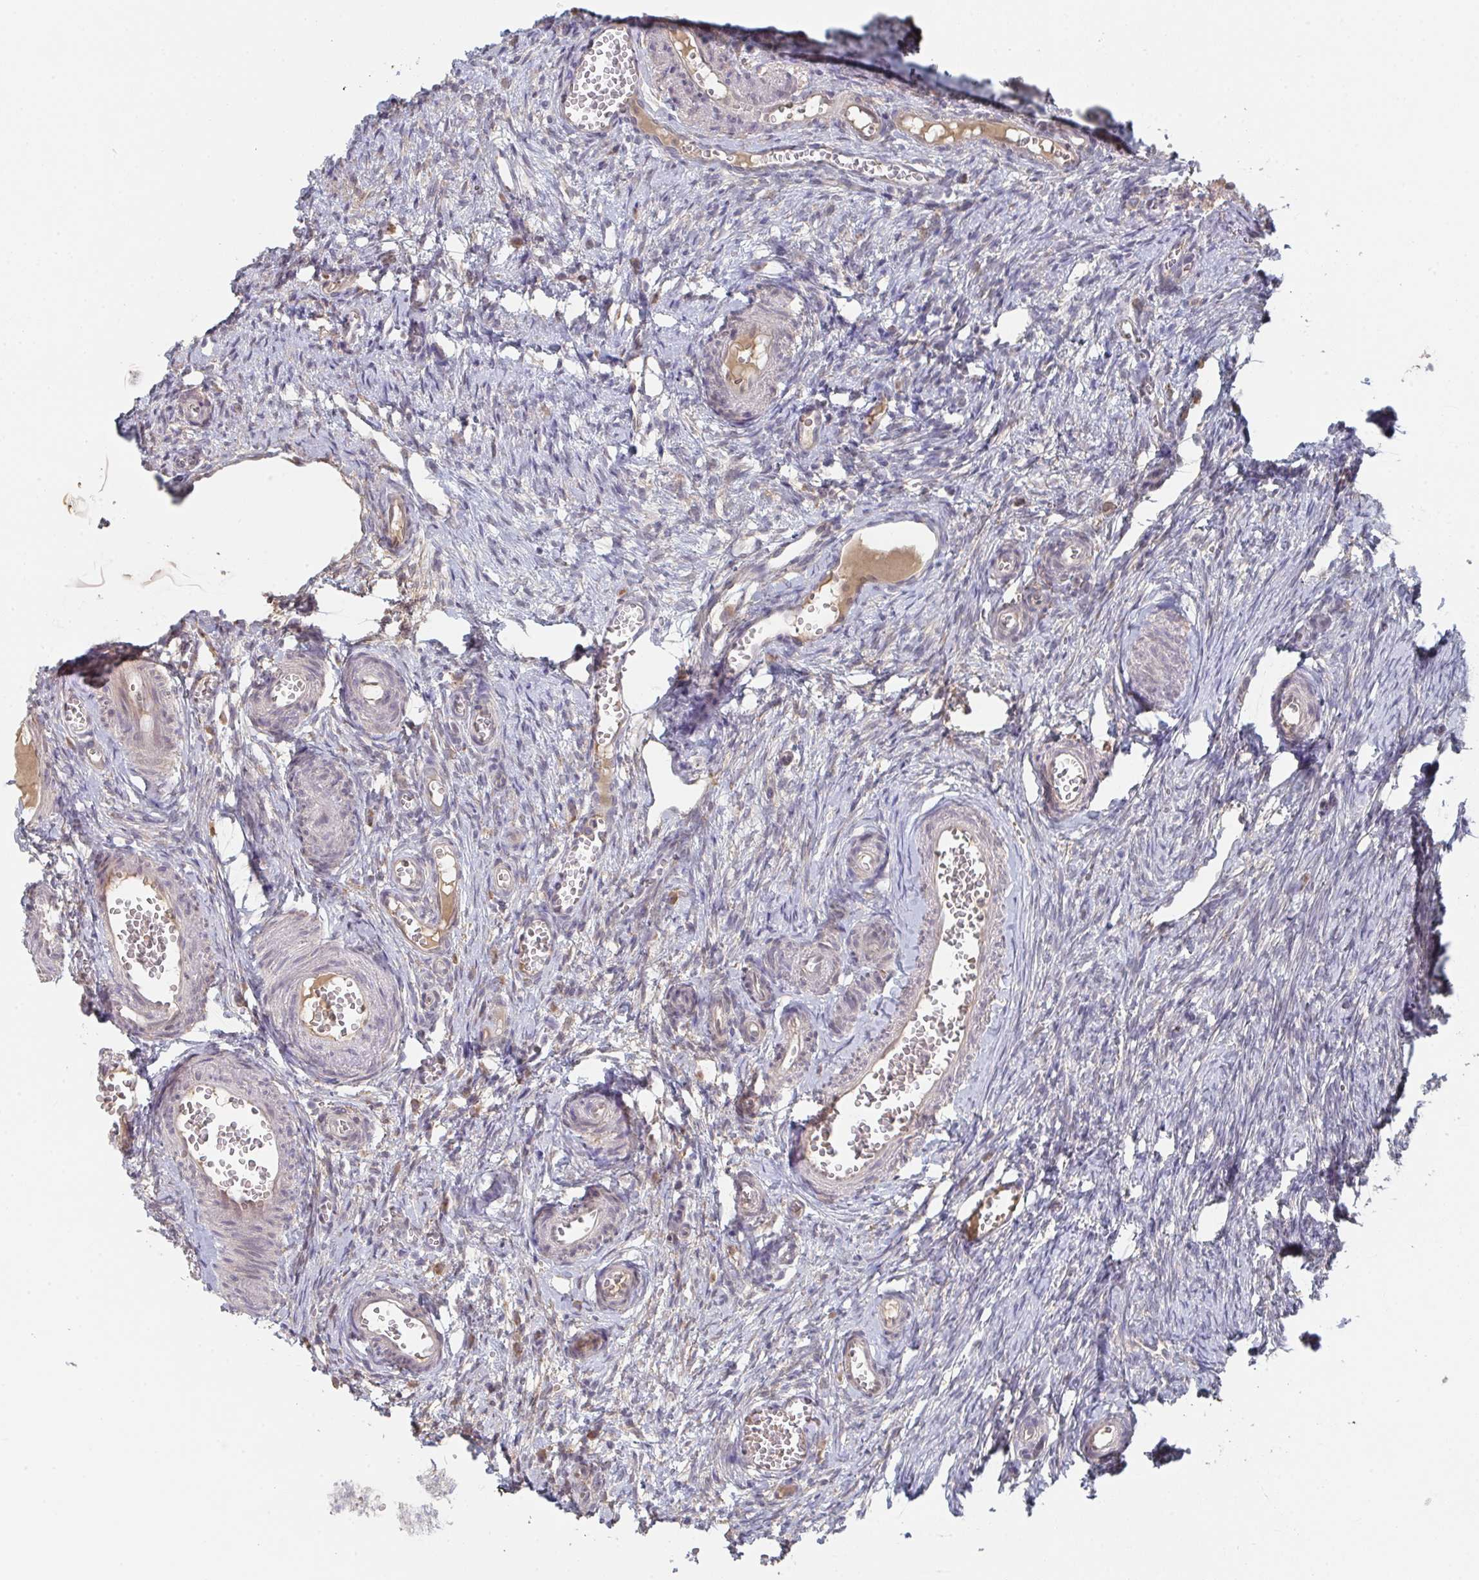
{"staining": {"intensity": "weak", "quantity": ">75%", "location": "cytoplasmic/membranous"}, "tissue": "ovary", "cell_type": "Follicle cells", "image_type": "normal", "snomed": [{"axis": "morphology", "description": "Normal tissue, NOS"}, {"axis": "topography", "description": "Ovary"}], "caption": "Protein expression analysis of normal ovary reveals weak cytoplasmic/membranous positivity in about >75% of follicle cells. (Stains: DAB in brown, nuclei in blue, Microscopy: brightfield microscopy at high magnification).", "gene": "ELOVL1", "patient": {"sex": "female", "age": 41}}